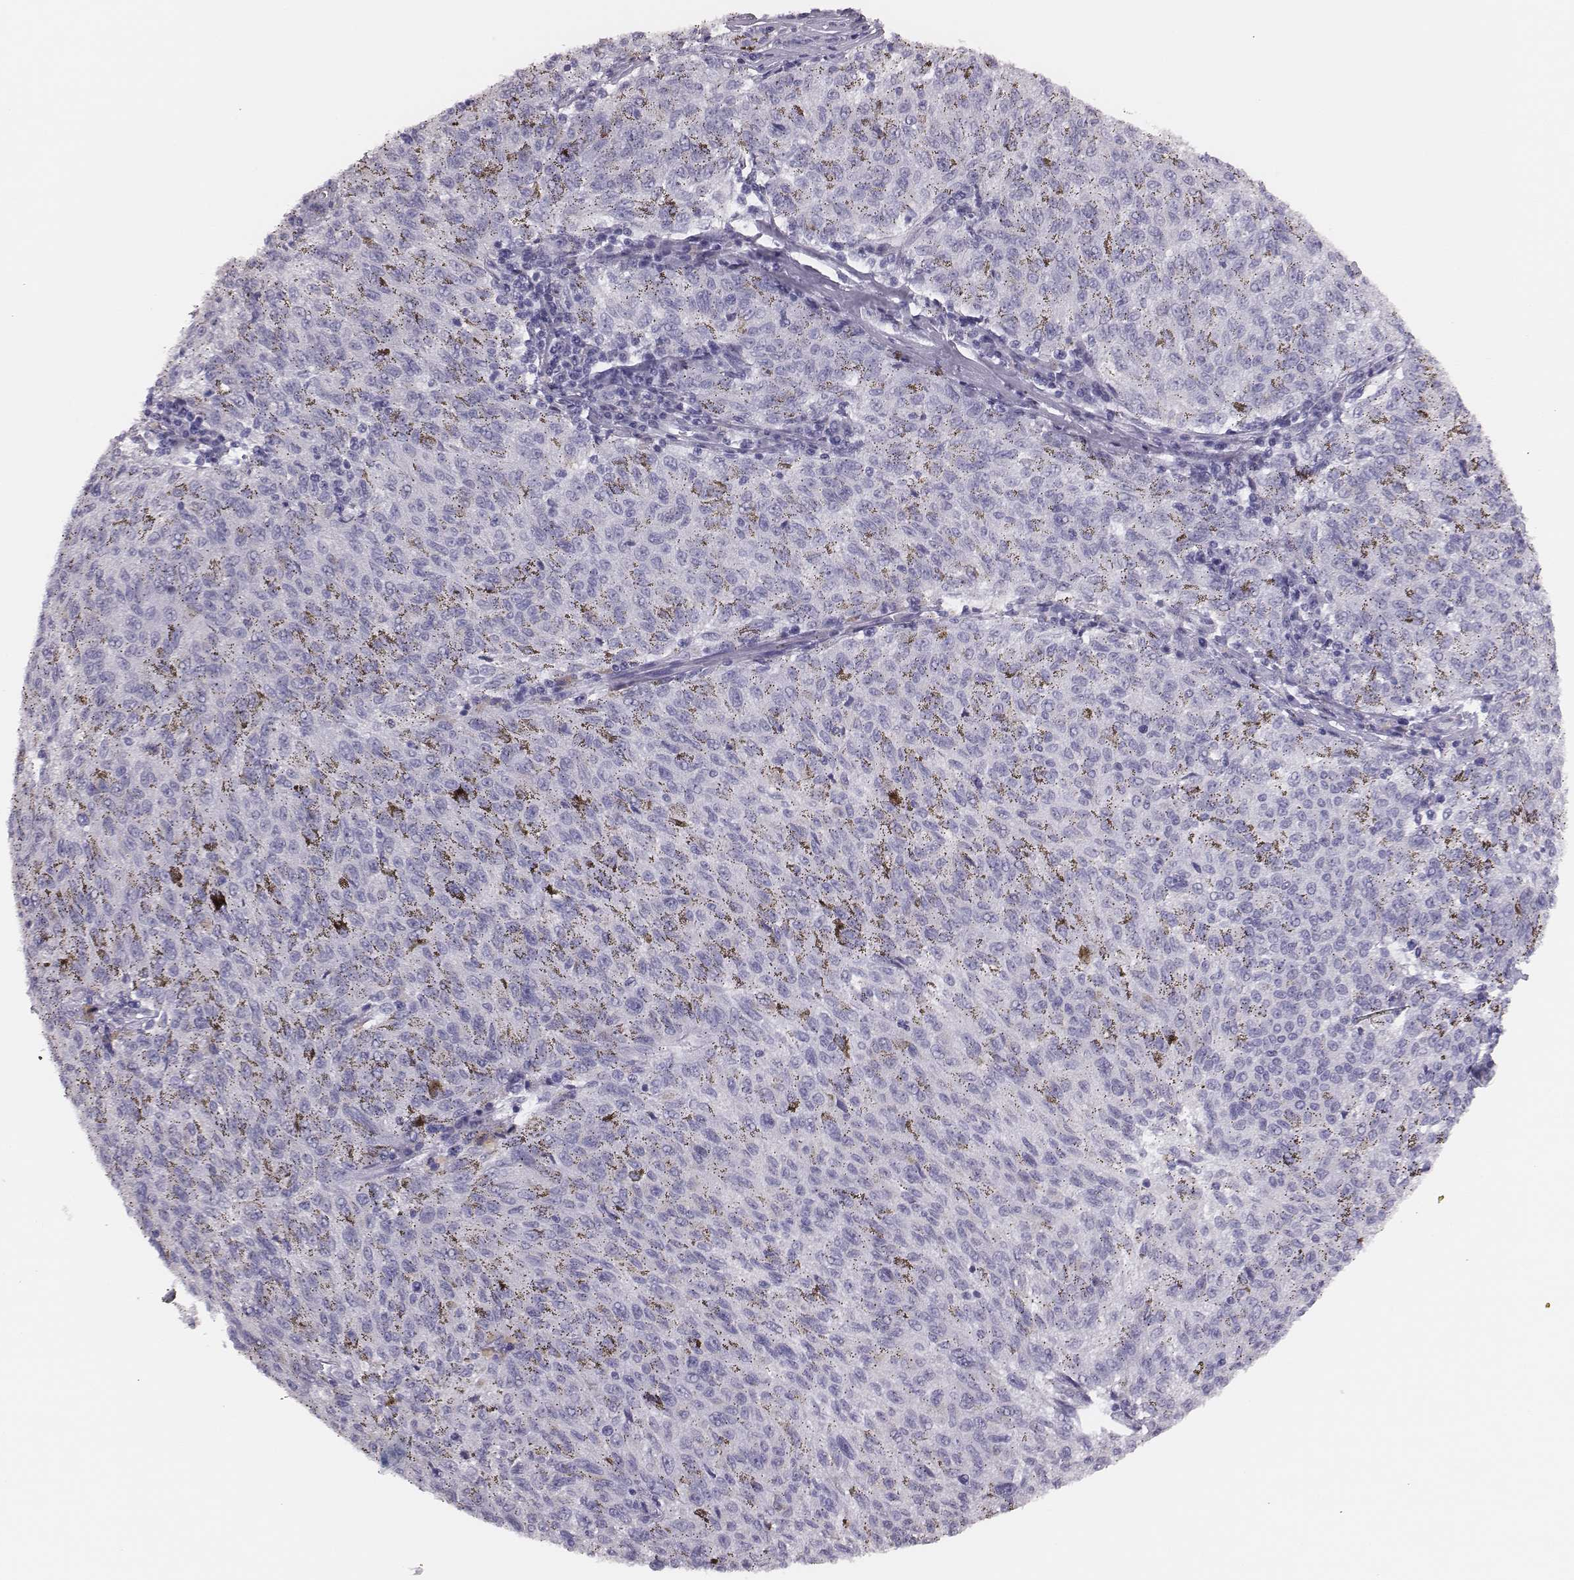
{"staining": {"intensity": "negative", "quantity": "none", "location": "none"}, "tissue": "melanoma", "cell_type": "Tumor cells", "image_type": "cancer", "snomed": [{"axis": "morphology", "description": "Malignant melanoma, NOS"}, {"axis": "topography", "description": "Skin"}], "caption": "A high-resolution photomicrograph shows immunohistochemistry staining of malignant melanoma, which shows no significant staining in tumor cells.", "gene": "H1-6", "patient": {"sex": "female", "age": 72}}